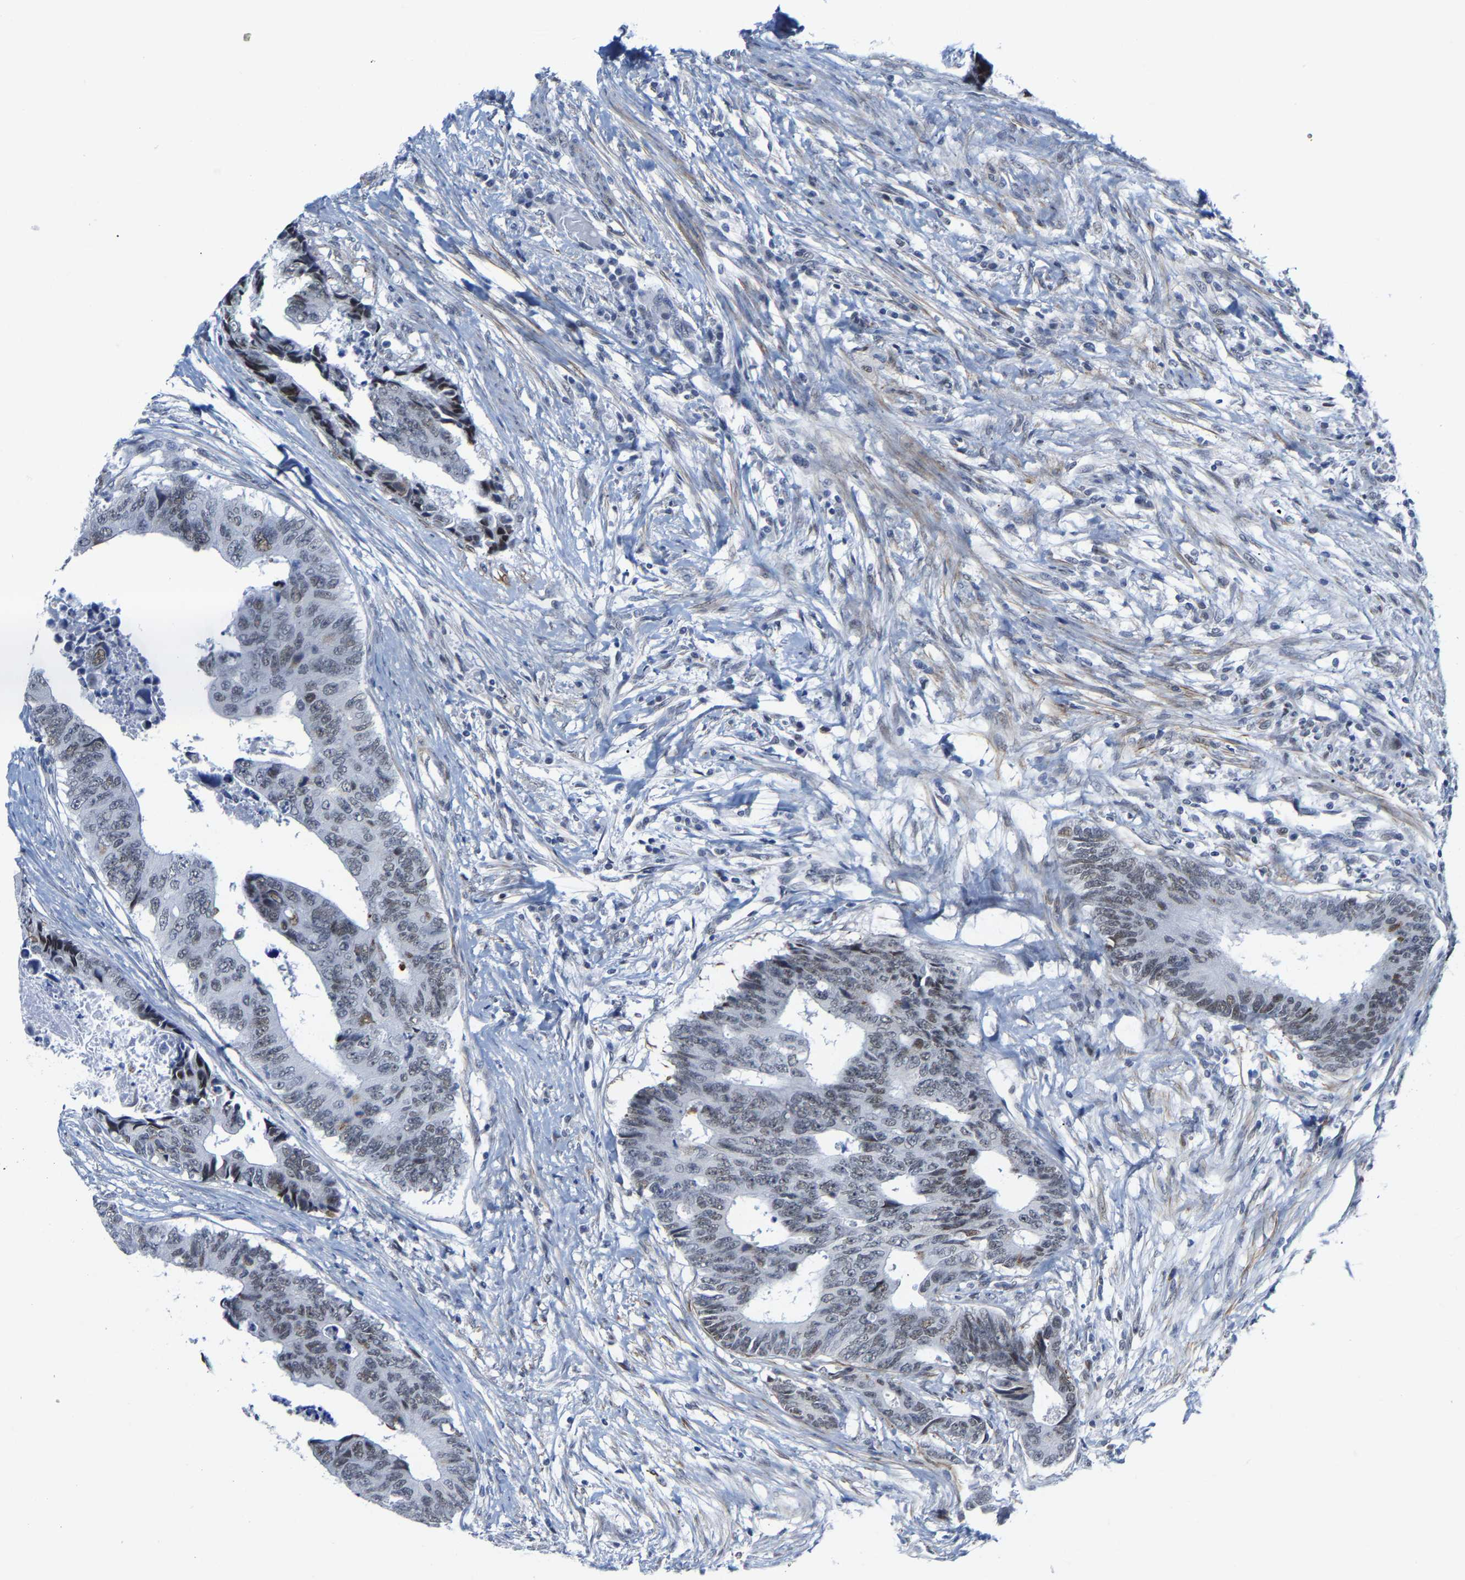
{"staining": {"intensity": "weak", "quantity": ">75%", "location": "nuclear"}, "tissue": "colorectal cancer", "cell_type": "Tumor cells", "image_type": "cancer", "snomed": [{"axis": "morphology", "description": "Adenocarcinoma, NOS"}, {"axis": "topography", "description": "Rectum"}], "caption": "Weak nuclear protein staining is appreciated in about >75% of tumor cells in colorectal cancer (adenocarcinoma).", "gene": "FAM180A", "patient": {"sex": "male", "age": 84}}